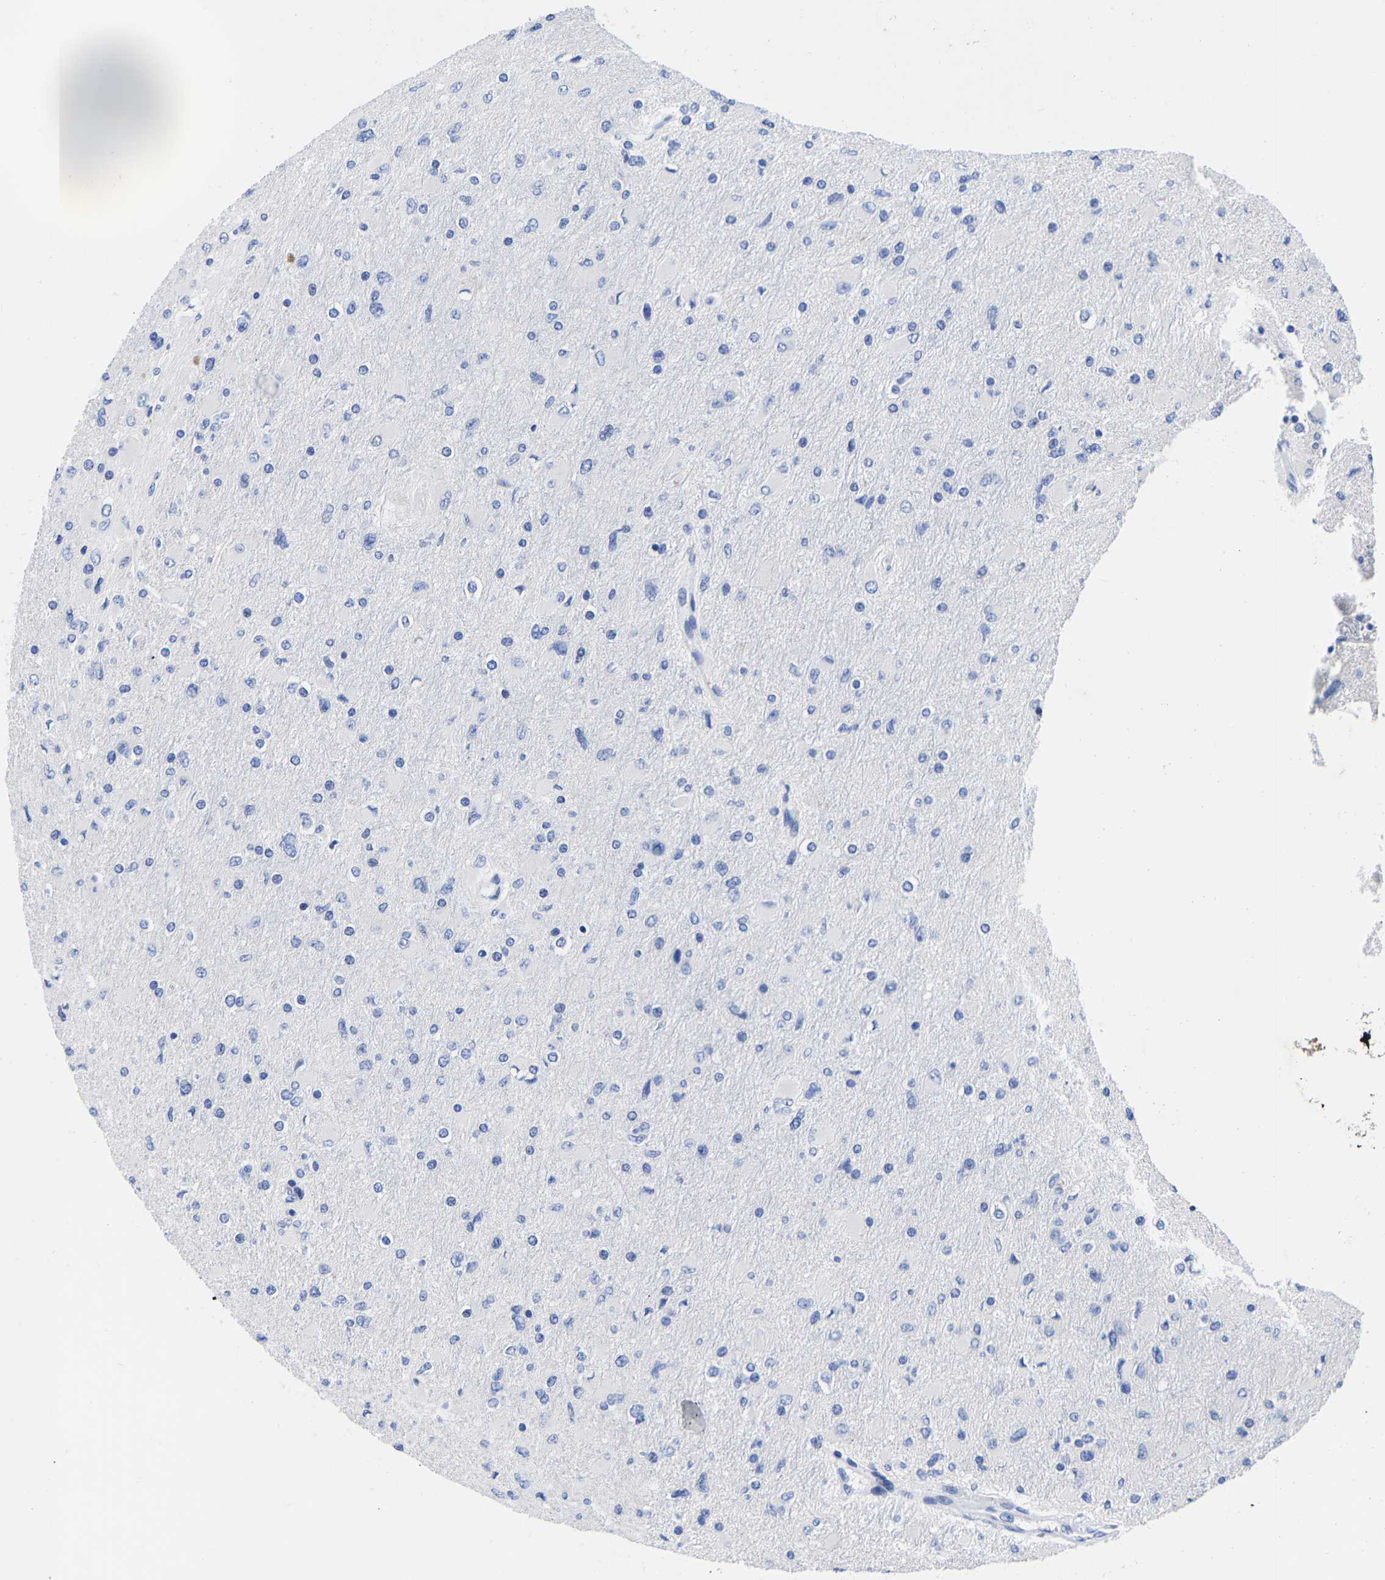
{"staining": {"intensity": "negative", "quantity": "none", "location": "none"}, "tissue": "glioma", "cell_type": "Tumor cells", "image_type": "cancer", "snomed": [{"axis": "morphology", "description": "Glioma, malignant, High grade"}, {"axis": "topography", "description": "Cerebral cortex"}], "caption": "There is no significant staining in tumor cells of malignant glioma (high-grade).", "gene": "GPA33", "patient": {"sex": "female", "age": 36}}